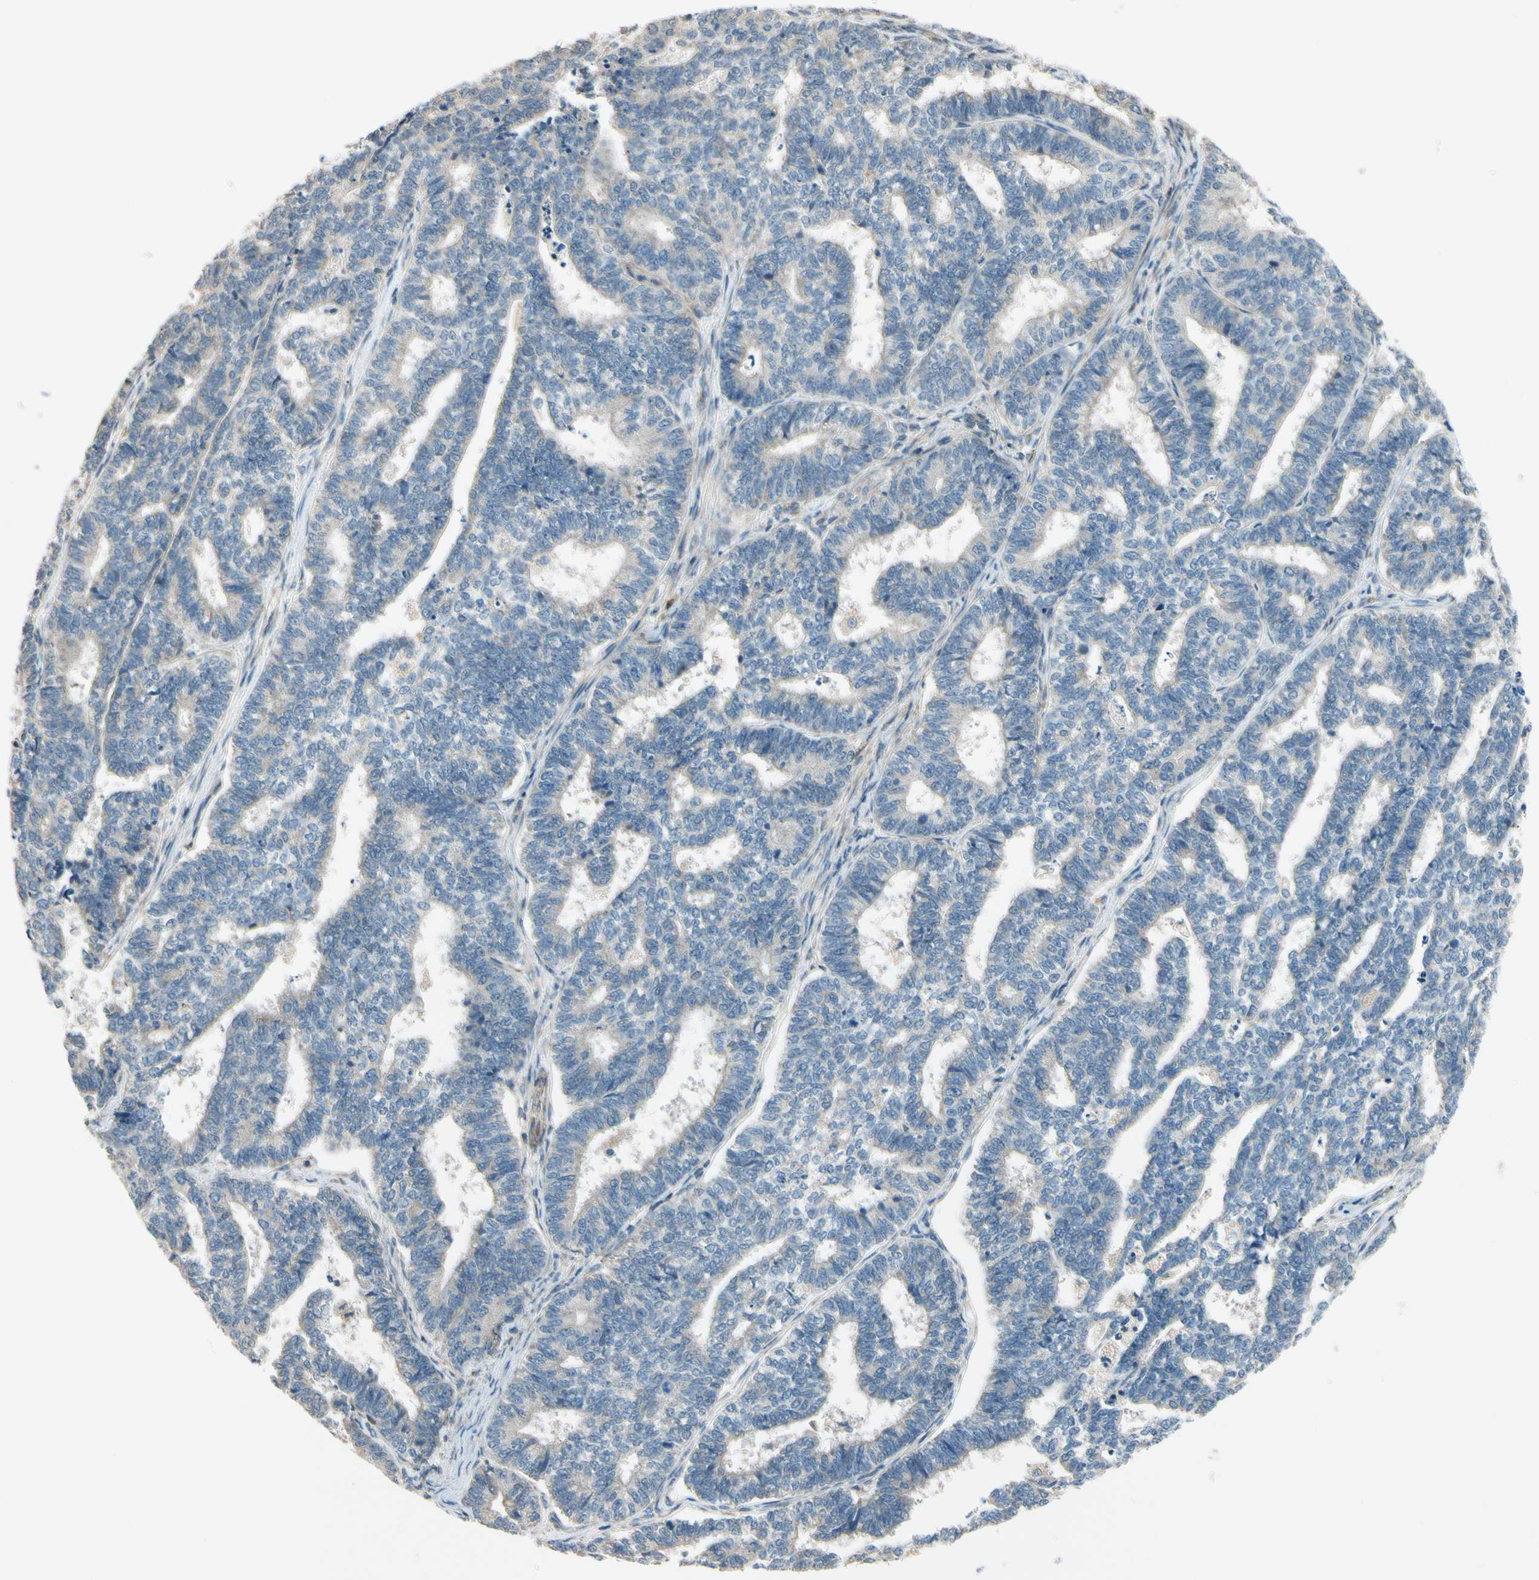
{"staining": {"intensity": "negative", "quantity": "none", "location": "none"}, "tissue": "endometrial cancer", "cell_type": "Tumor cells", "image_type": "cancer", "snomed": [{"axis": "morphology", "description": "Adenocarcinoma, NOS"}, {"axis": "topography", "description": "Endometrium"}], "caption": "A high-resolution micrograph shows IHC staining of endometrial adenocarcinoma, which demonstrates no significant positivity in tumor cells. Brightfield microscopy of immunohistochemistry stained with DAB (3,3'-diaminobenzidine) (brown) and hematoxylin (blue), captured at high magnification.", "gene": "MST1R", "patient": {"sex": "female", "age": 70}}